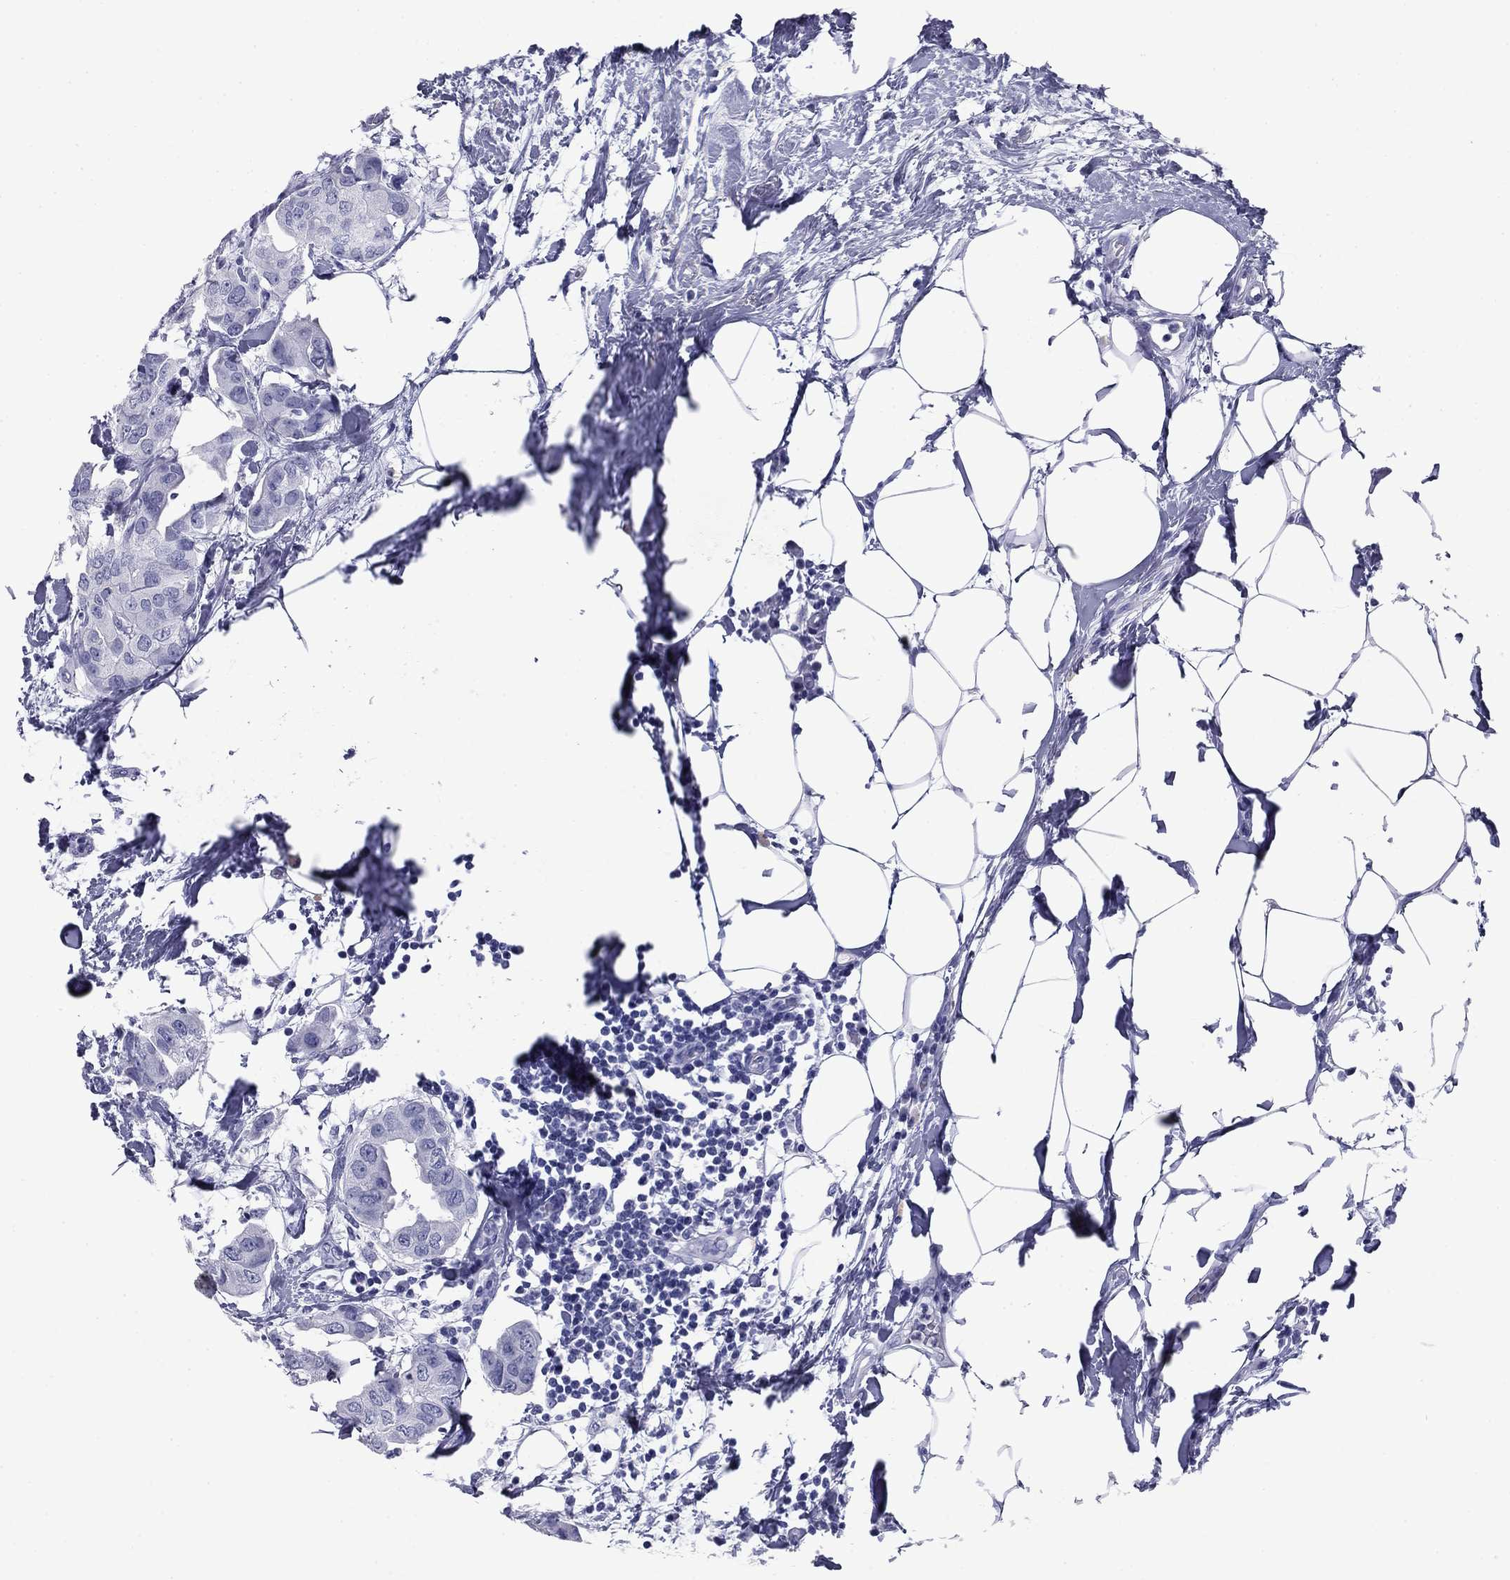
{"staining": {"intensity": "negative", "quantity": "none", "location": "none"}, "tissue": "breast cancer", "cell_type": "Tumor cells", "image_type": "cancer", "snomed": [{"axis": "morphology", "description": "Normal tissue, NOS"}, {"axis": "morphology", "description": "Duct carcinoma"}, {"axis": "topography", "description": "Breast"}], "caption": "Immunohistochemistry histopathology image of human breast cancer (infiltrating ductal carcinoma) stained for a protein (brown), which demonstrates no expression in tumor cells.", "gene": "NPPA", "patient": {"sex": "female", "age": 40}}